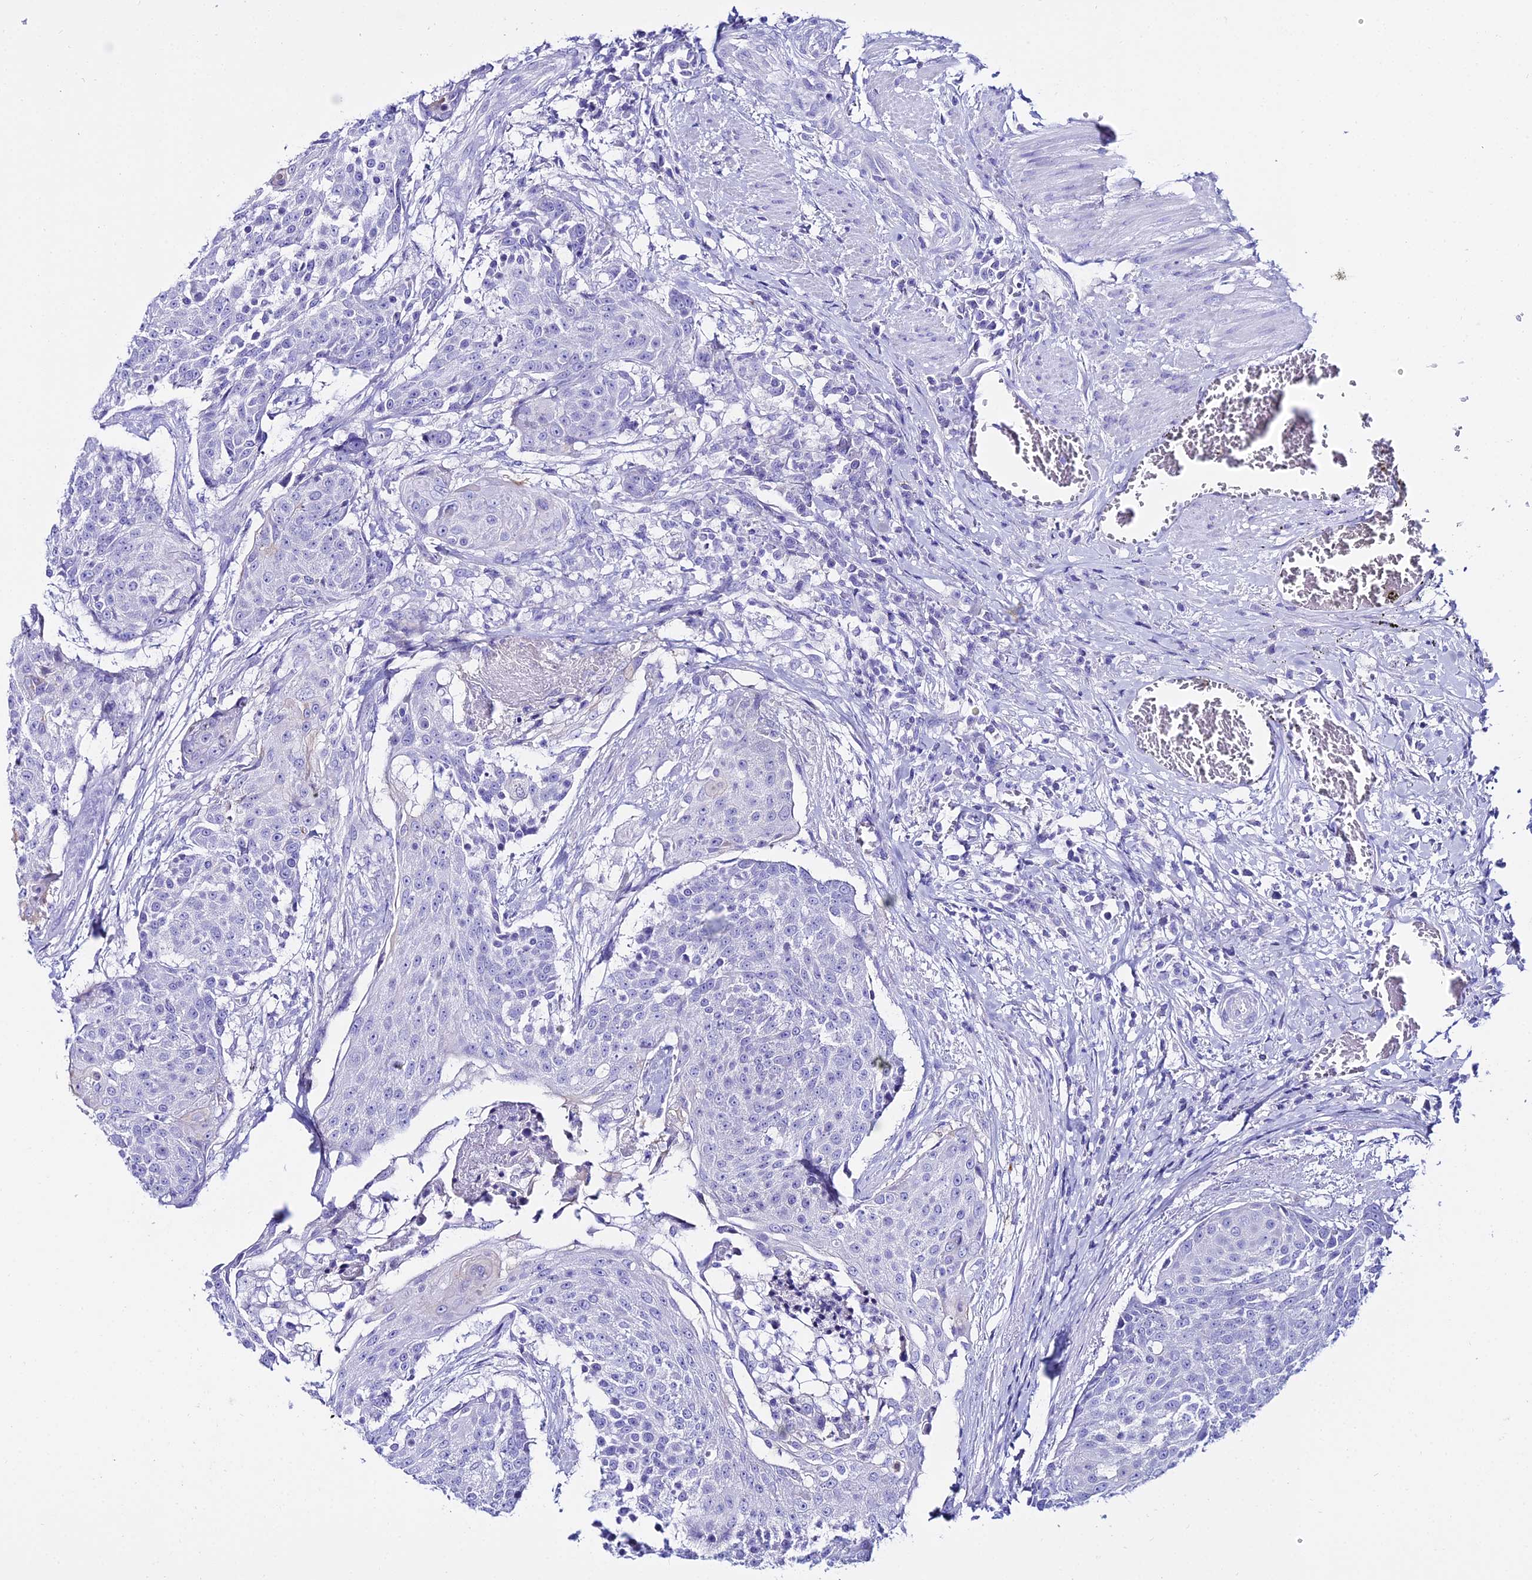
{"staining": {"intensity": "negative", "quantity": "none", "location": "none"}, "tissue": "urothelial cancer", "cell_type": "Tumor cells", "image_type": "cancer", "snomed": [{"axis": "morphology", "description": "Urothelial carcinoma, High grade"}, {"axis": "topography", "description": "Urinary bladder"}], "caption": "The photomicrograph displays no significant staining in tumor cells of high-grade urothelial carcinoma.", "gene": "OR4D5", "patient": {"sex": "female", "age": 63}}